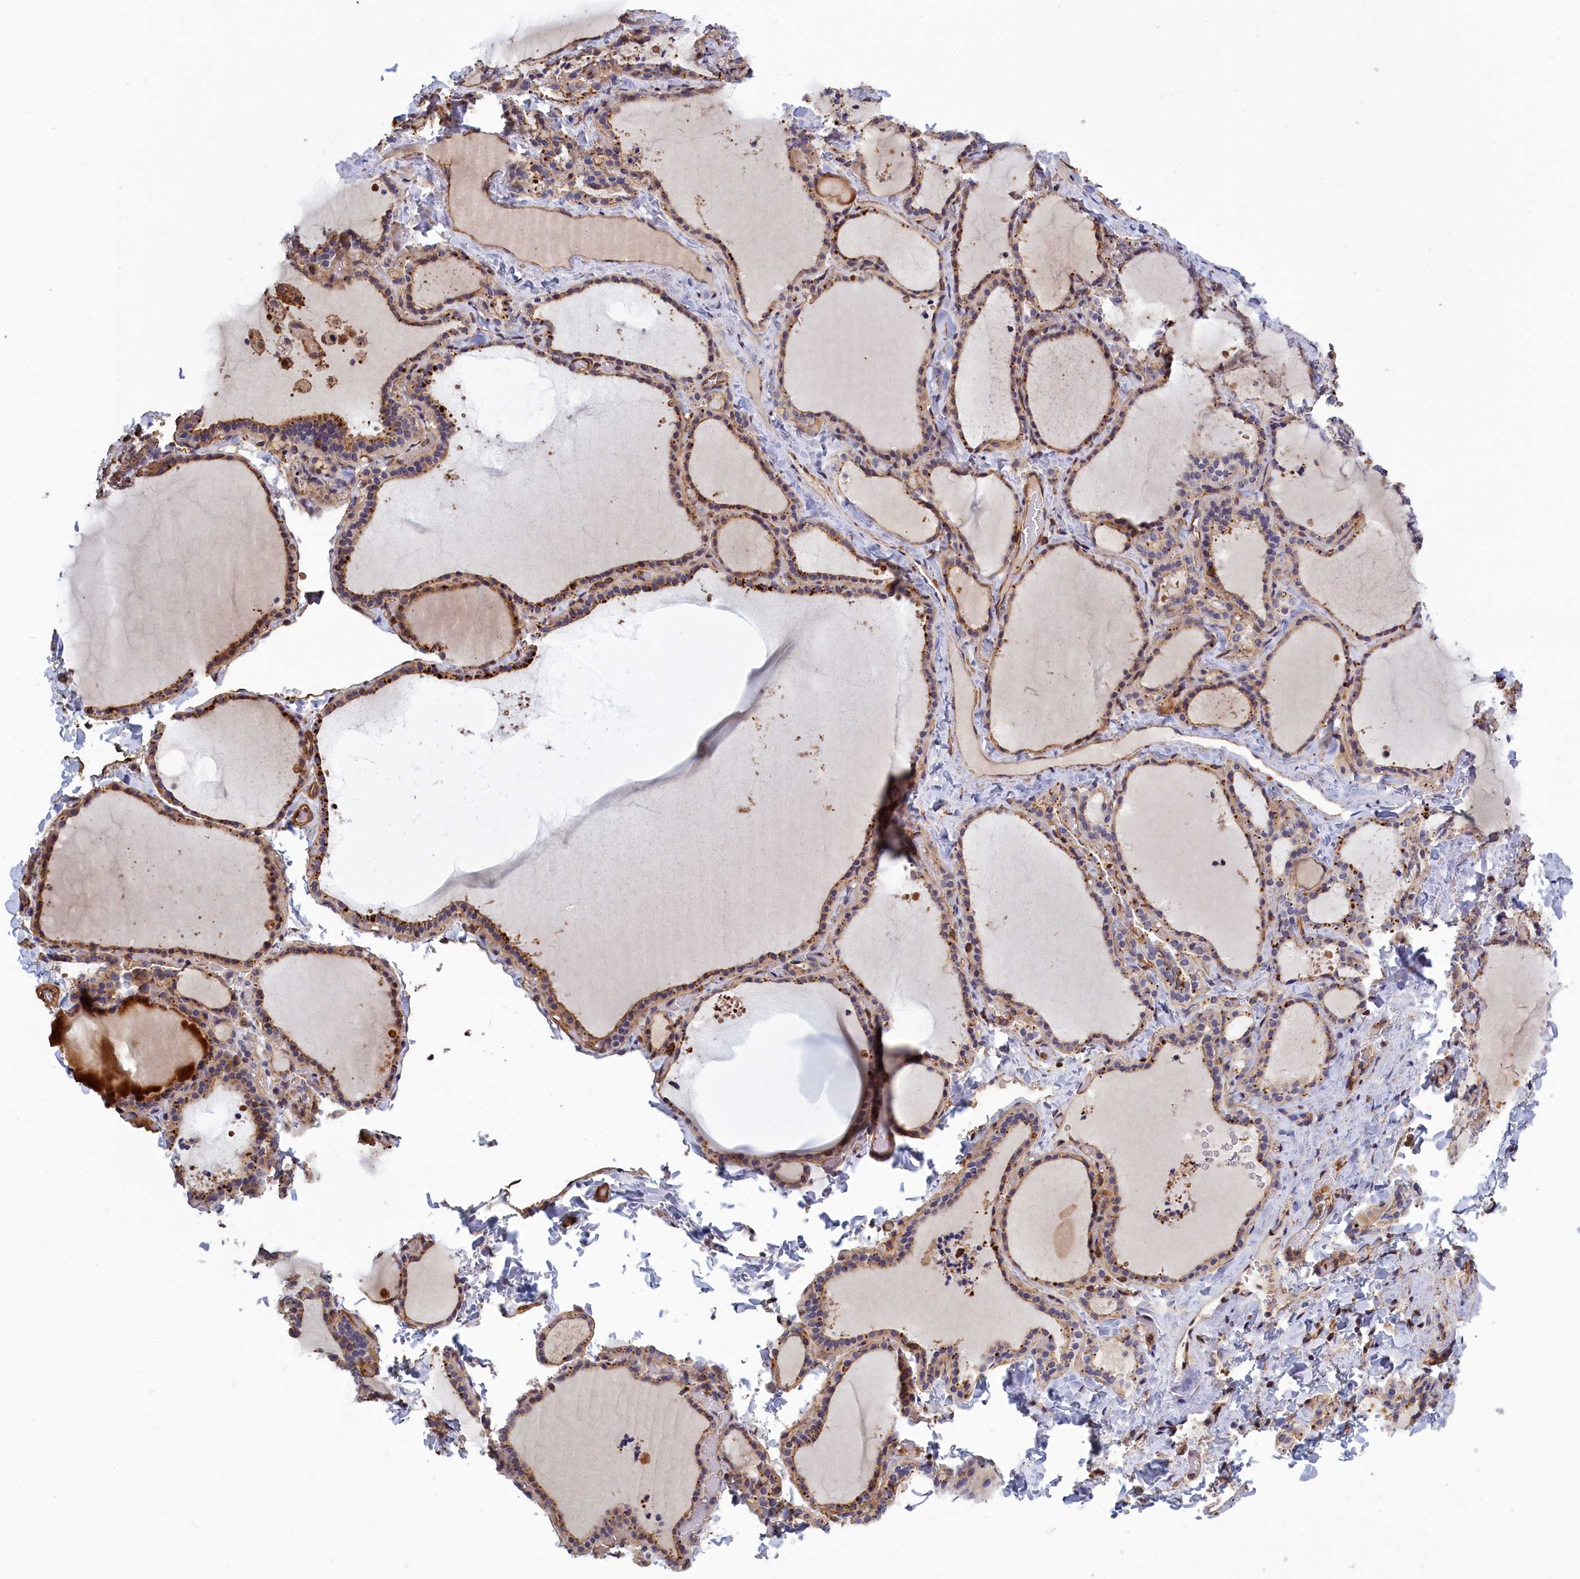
{"staining": {"intensity": "moderate", "quantity": ">75%", "location": "cytoplasmic/membranous"}, "tissue": "thyroid gland", "cell_type": "Glandular cells", "image_type": "normal", "snomed": [{"axis": "morphology", "description": "Normal tissue, NOS"}, {"axis": "topography", "description": "Thyroid gland"}], "caption": "Protein staining displays moderate cytoplasmic/membranous staining in about >75% of glandular cells in benign thyroid gland.", "gene": "ANKRD27", "patient": {"sex": "female", "age": 22}}